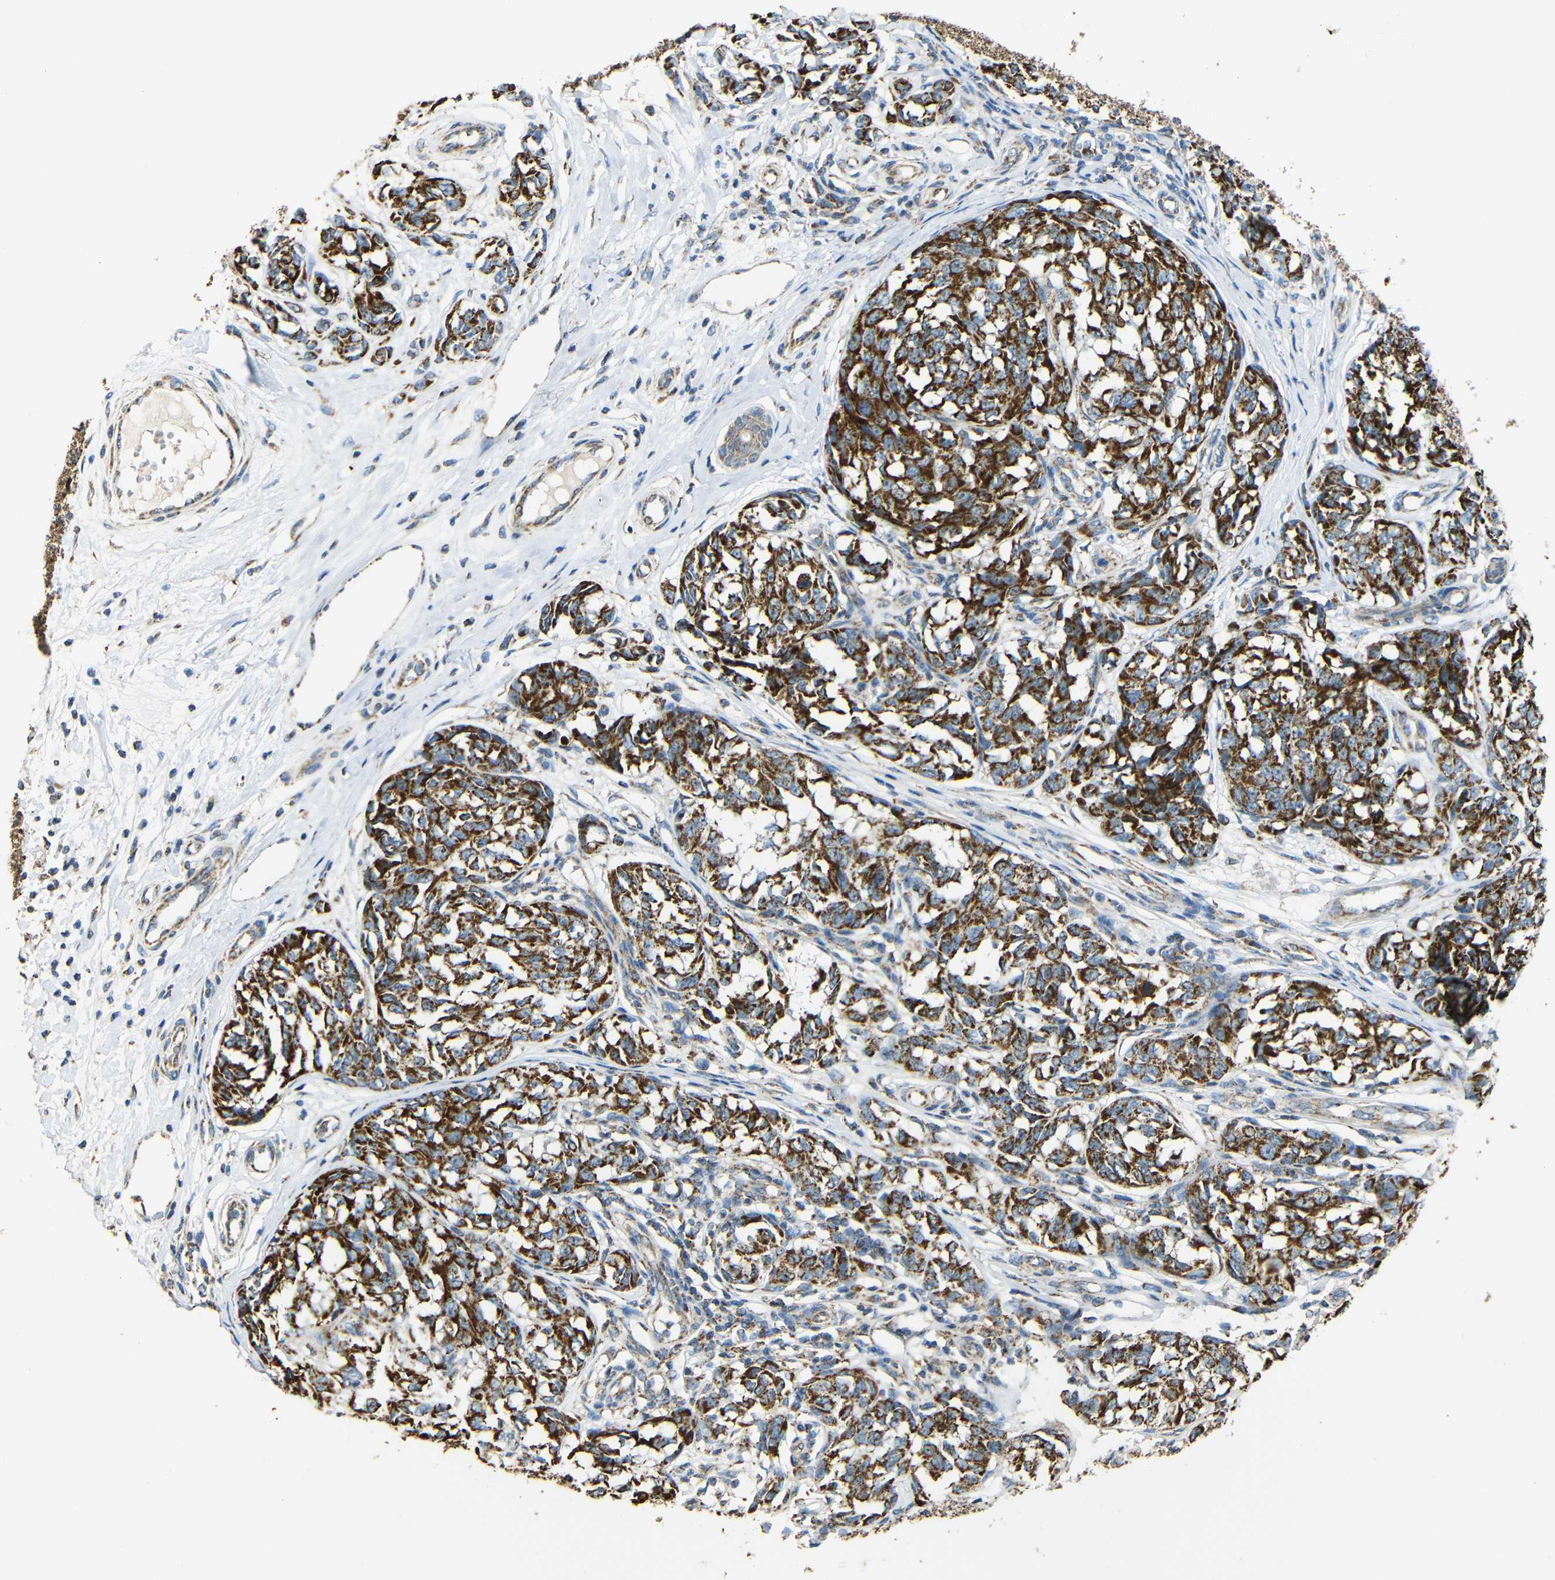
{"staining": {"intensity": "strong", "quantity": ">75%", "location": "cytoplasmic/membranous"}, "tissue": "melanoma", "cell_type": "Tumor cells", "image_type": "cancer", "snomed": [{"axis": "morphology", "description": "Malignant melanoma, NOS"}, {"axis": "topography", "description": "Skin"}], "caption": "IHC micrograph of malignant melanoma stained for a protein (brown), which reveals high levels of strong cytoplasmic/membranous positivity in approximately >75% of tumor cells.", "gene": "NR3C2", "patient": {"sex": "female", "age": 64}}